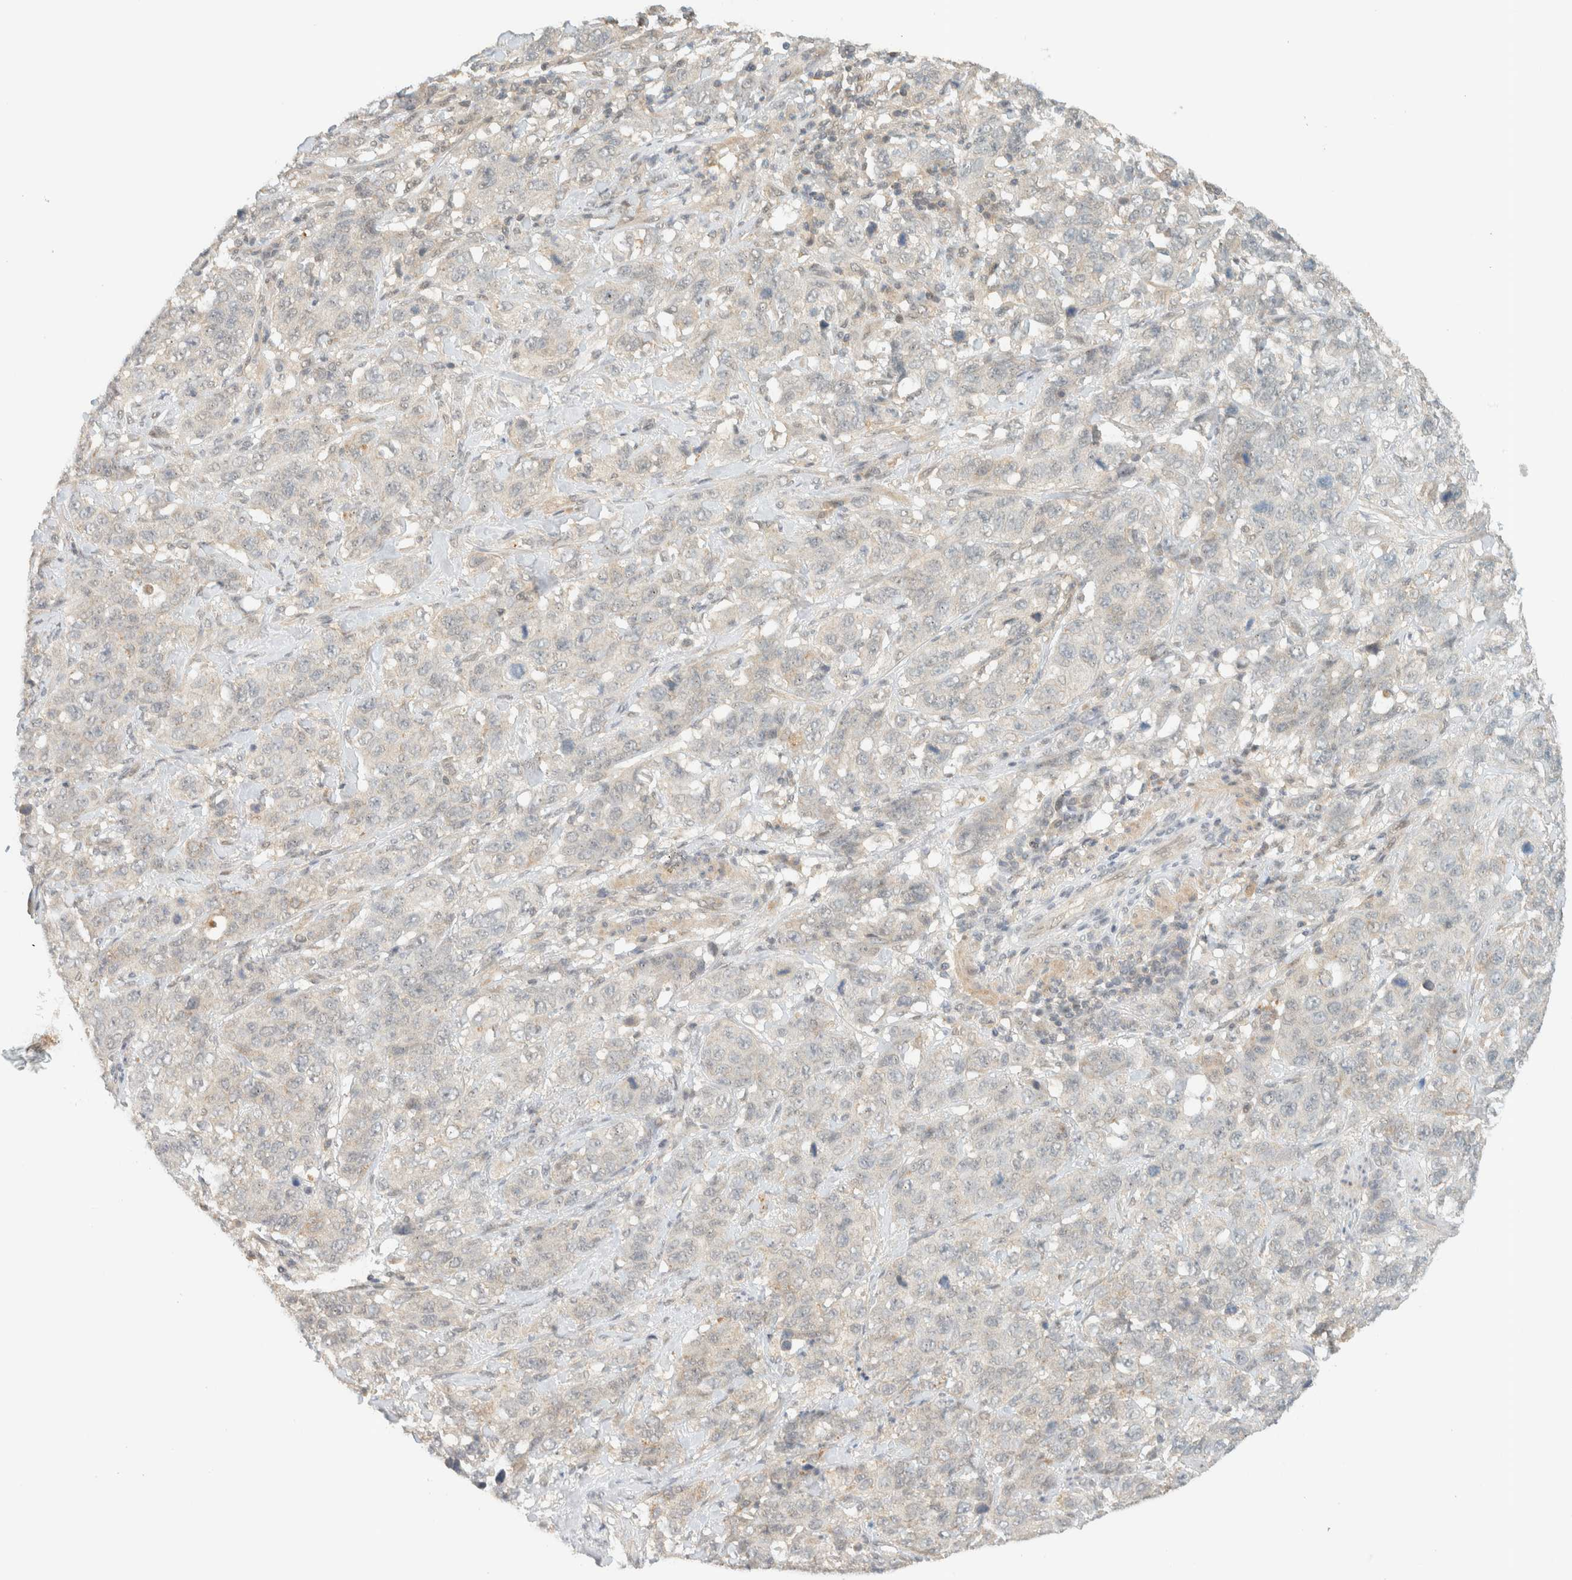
{"staining": {"intensity": "weak", "quantity": "<25%", "location": "cytoplasmic/membranous"}, "tissue": "stomach cancer", "cell_type": "Tumor cells", "image_type": "cancer", "snomed": [{"axis": "morphology", "description": "Adenocarcinoma, NOS"}, {"axis": "topography", "description": "Stomach"}], "caption": "IHC of human adenocarcinoma (stomach) displays no expression in tumor cells.", "gene": "KIFAP3", "patient": {"sex": "male", "age": 48}}